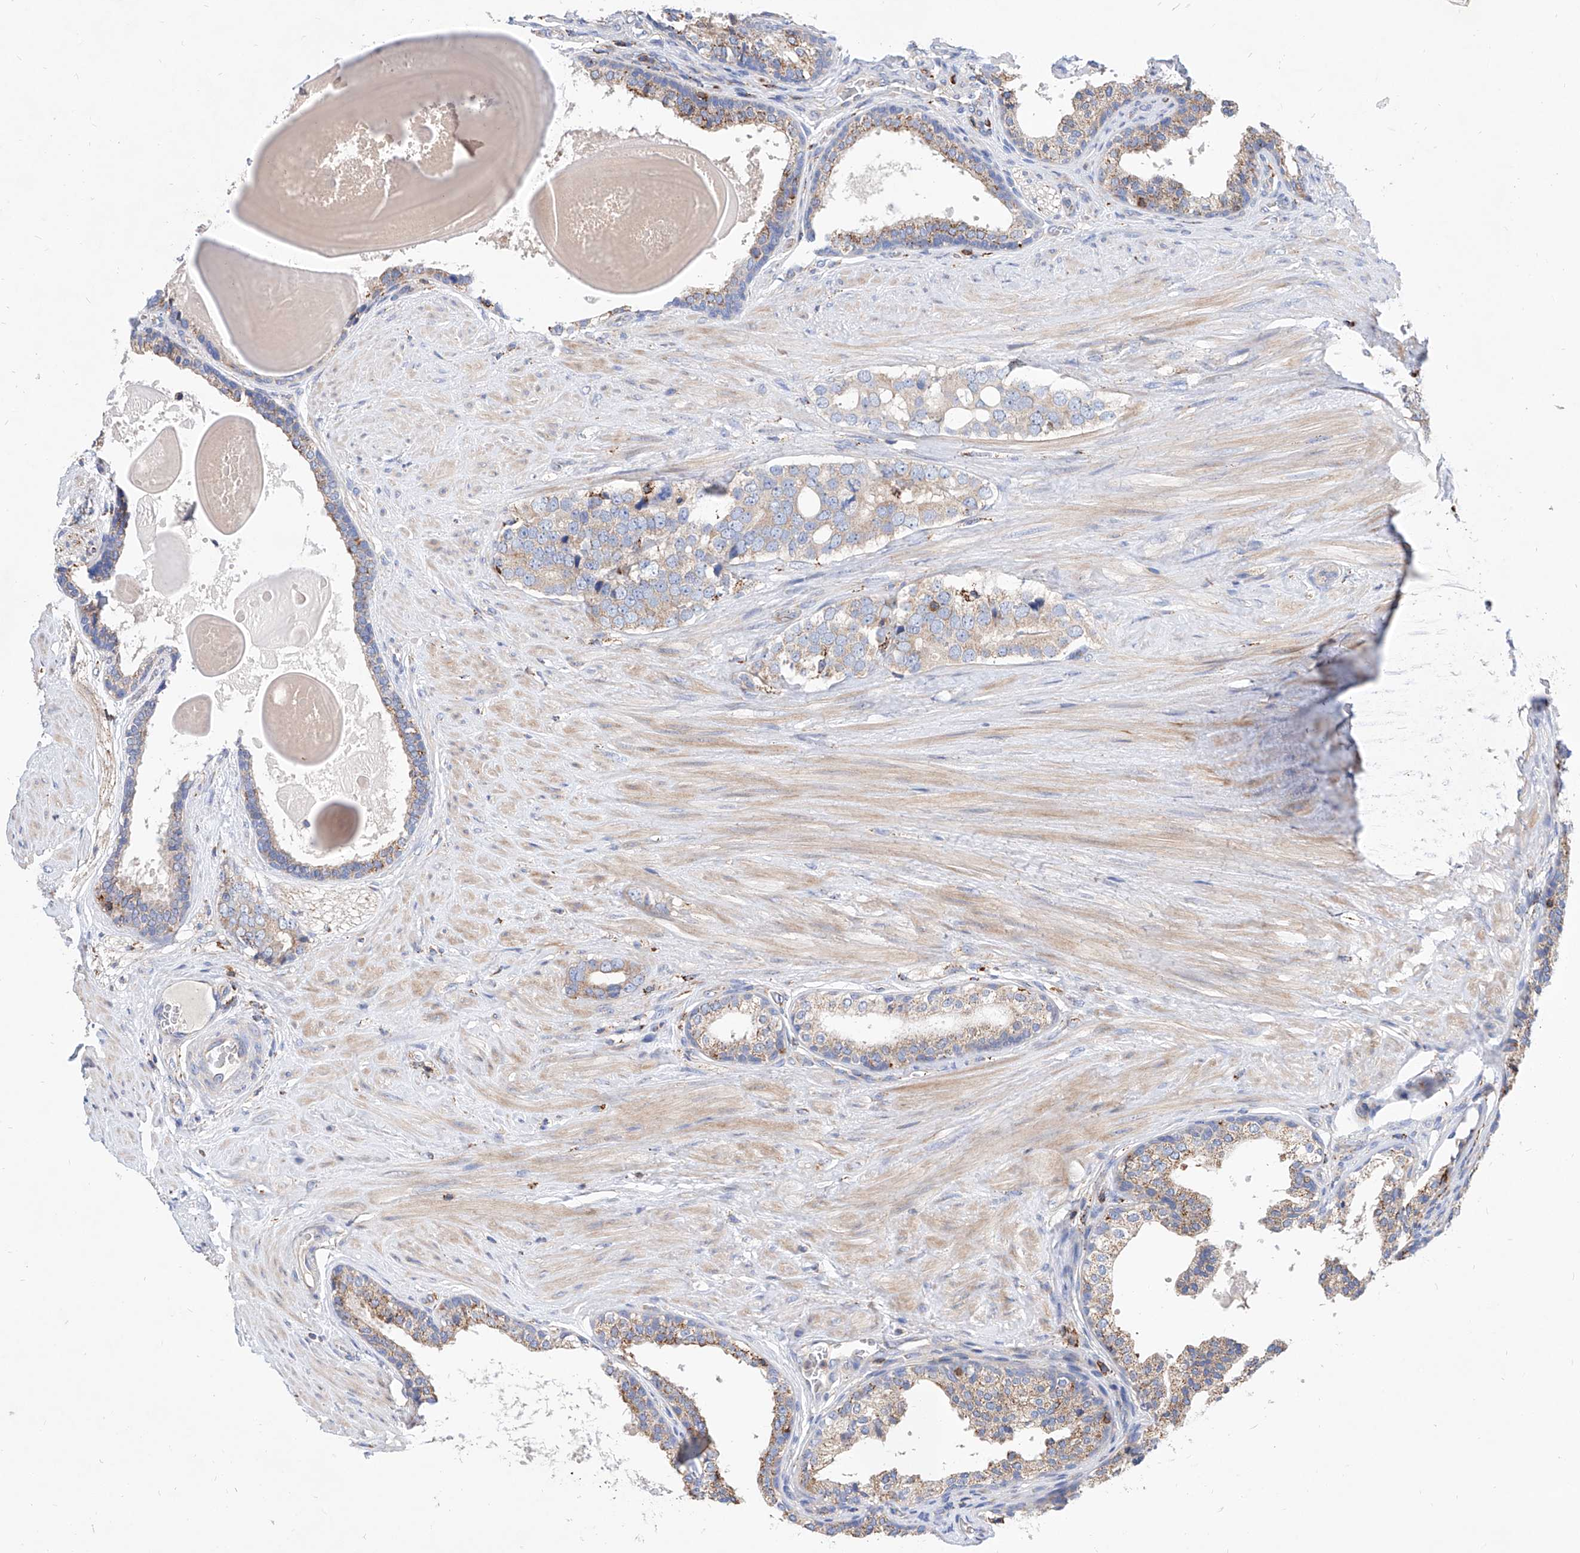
{"staining": {"intensity": "weak", "quantity": ">75%", "location": "cytoplasmic/membranous"}, "tissue": "prostate cancer", "cell_type": "Tumor cells", "image_type": "cancer", "snomed": [{"axis": "morphology", "description": "Adenocarcinoma, High grade"}, {"axis": "topography", "description": "Prostate"}], "caption": "Immunohistochemical staining of high-grade adenocarcinoma (prostate) displays weak cytoplasmic/membranous protein staining in approximately >75% of tumor cells.", "gene": "CPNE5", "patient": {"sex": "male", "age": 56}}